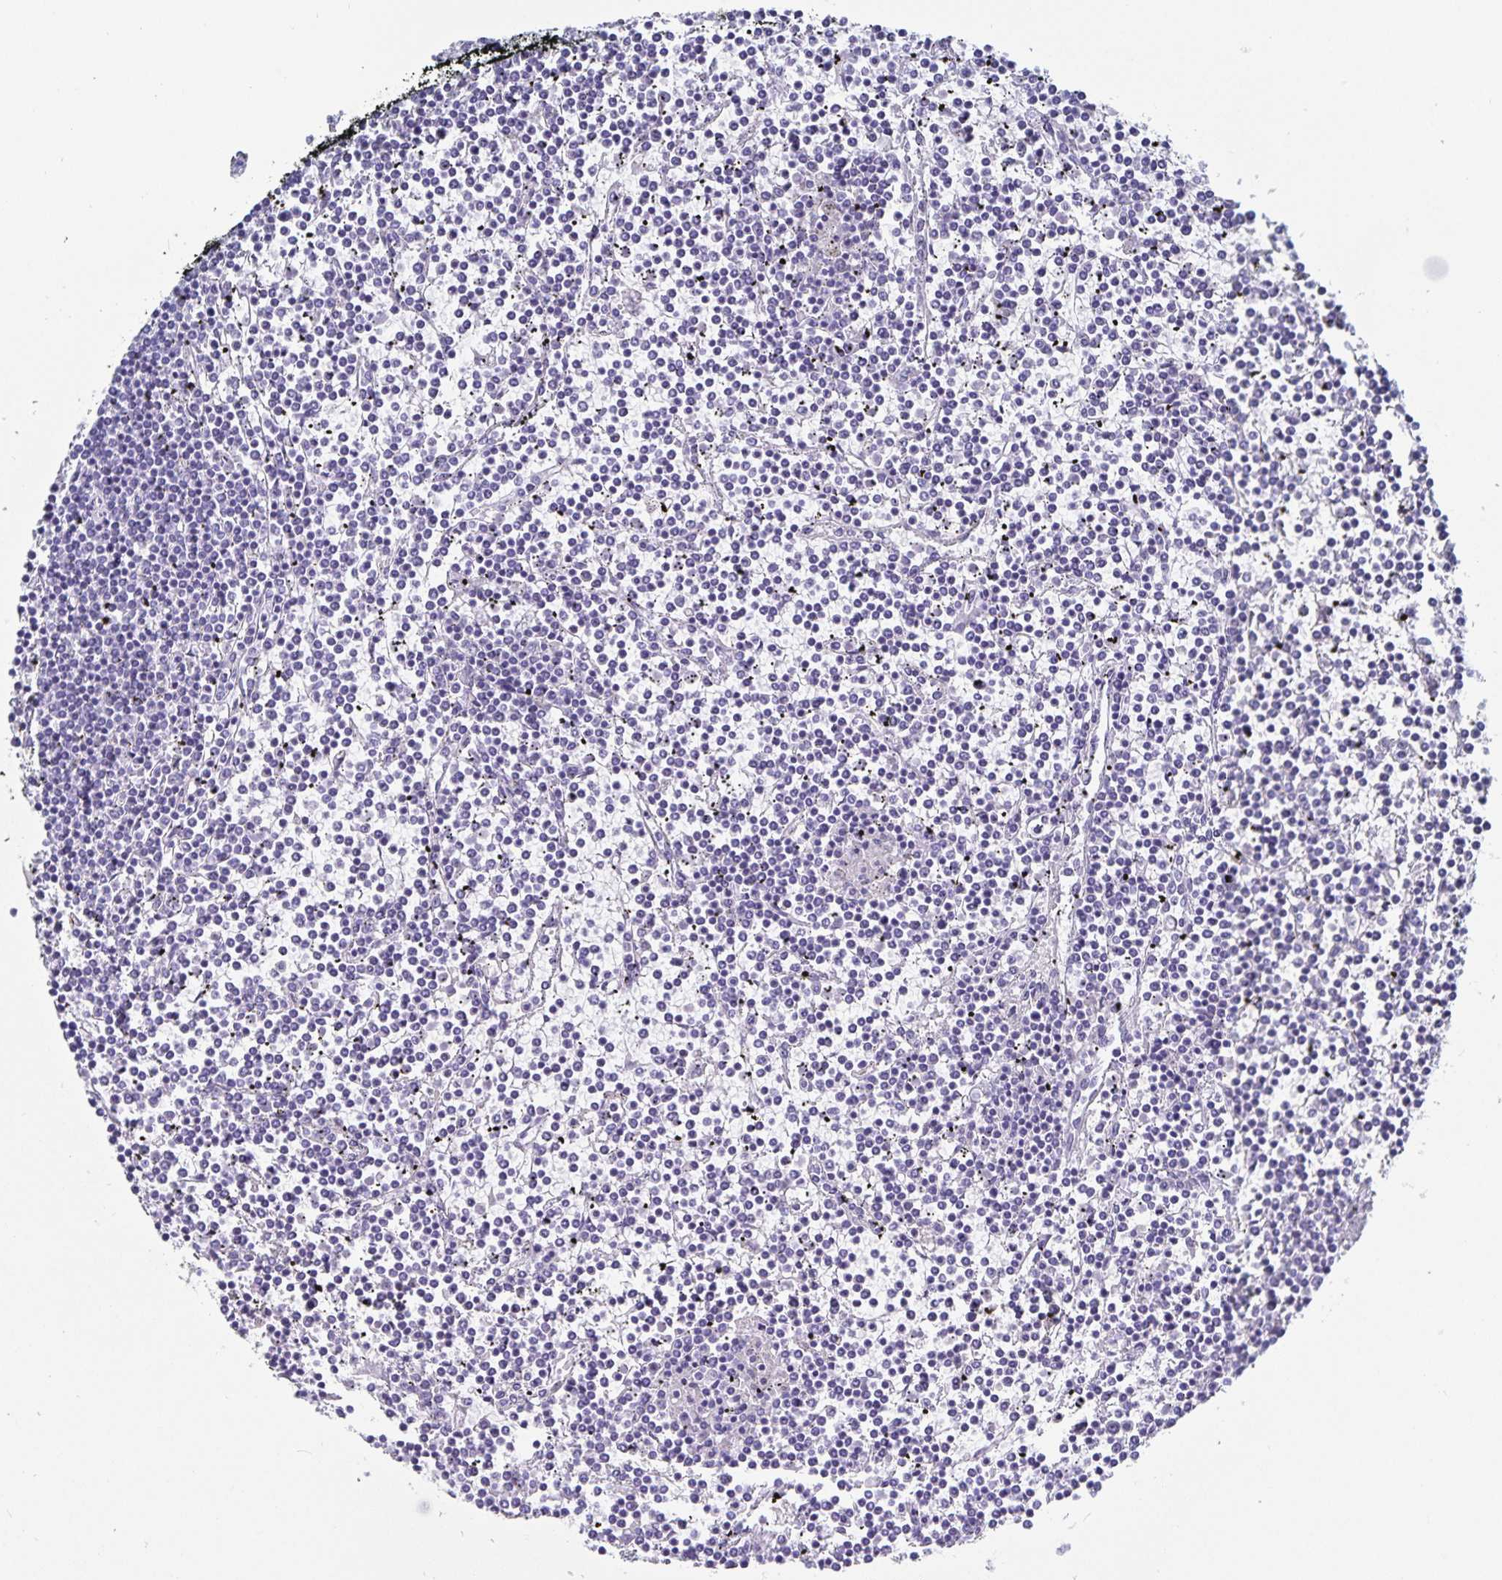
{"staining": {"intensity": "negative", "quantity": "none", "location": "none"}, "tissue": "lymphoma", "cell_type": "Tumor cells", "image_type": "cancer", "snomed": [{"axis": "morphology", "description": "Malignant lymphoma, non-Hodgkin's type, Low grade"}, {"axis": "topography", "description": "Spleen"}], "caption": "Low-grade malignant lymphoma, non-Hodgkin's type was stained to show a protein in brown. There is no significant staining in tumor cells.", "gene": "C19orf73", "patient": {"sex": "female", "age": 19}}